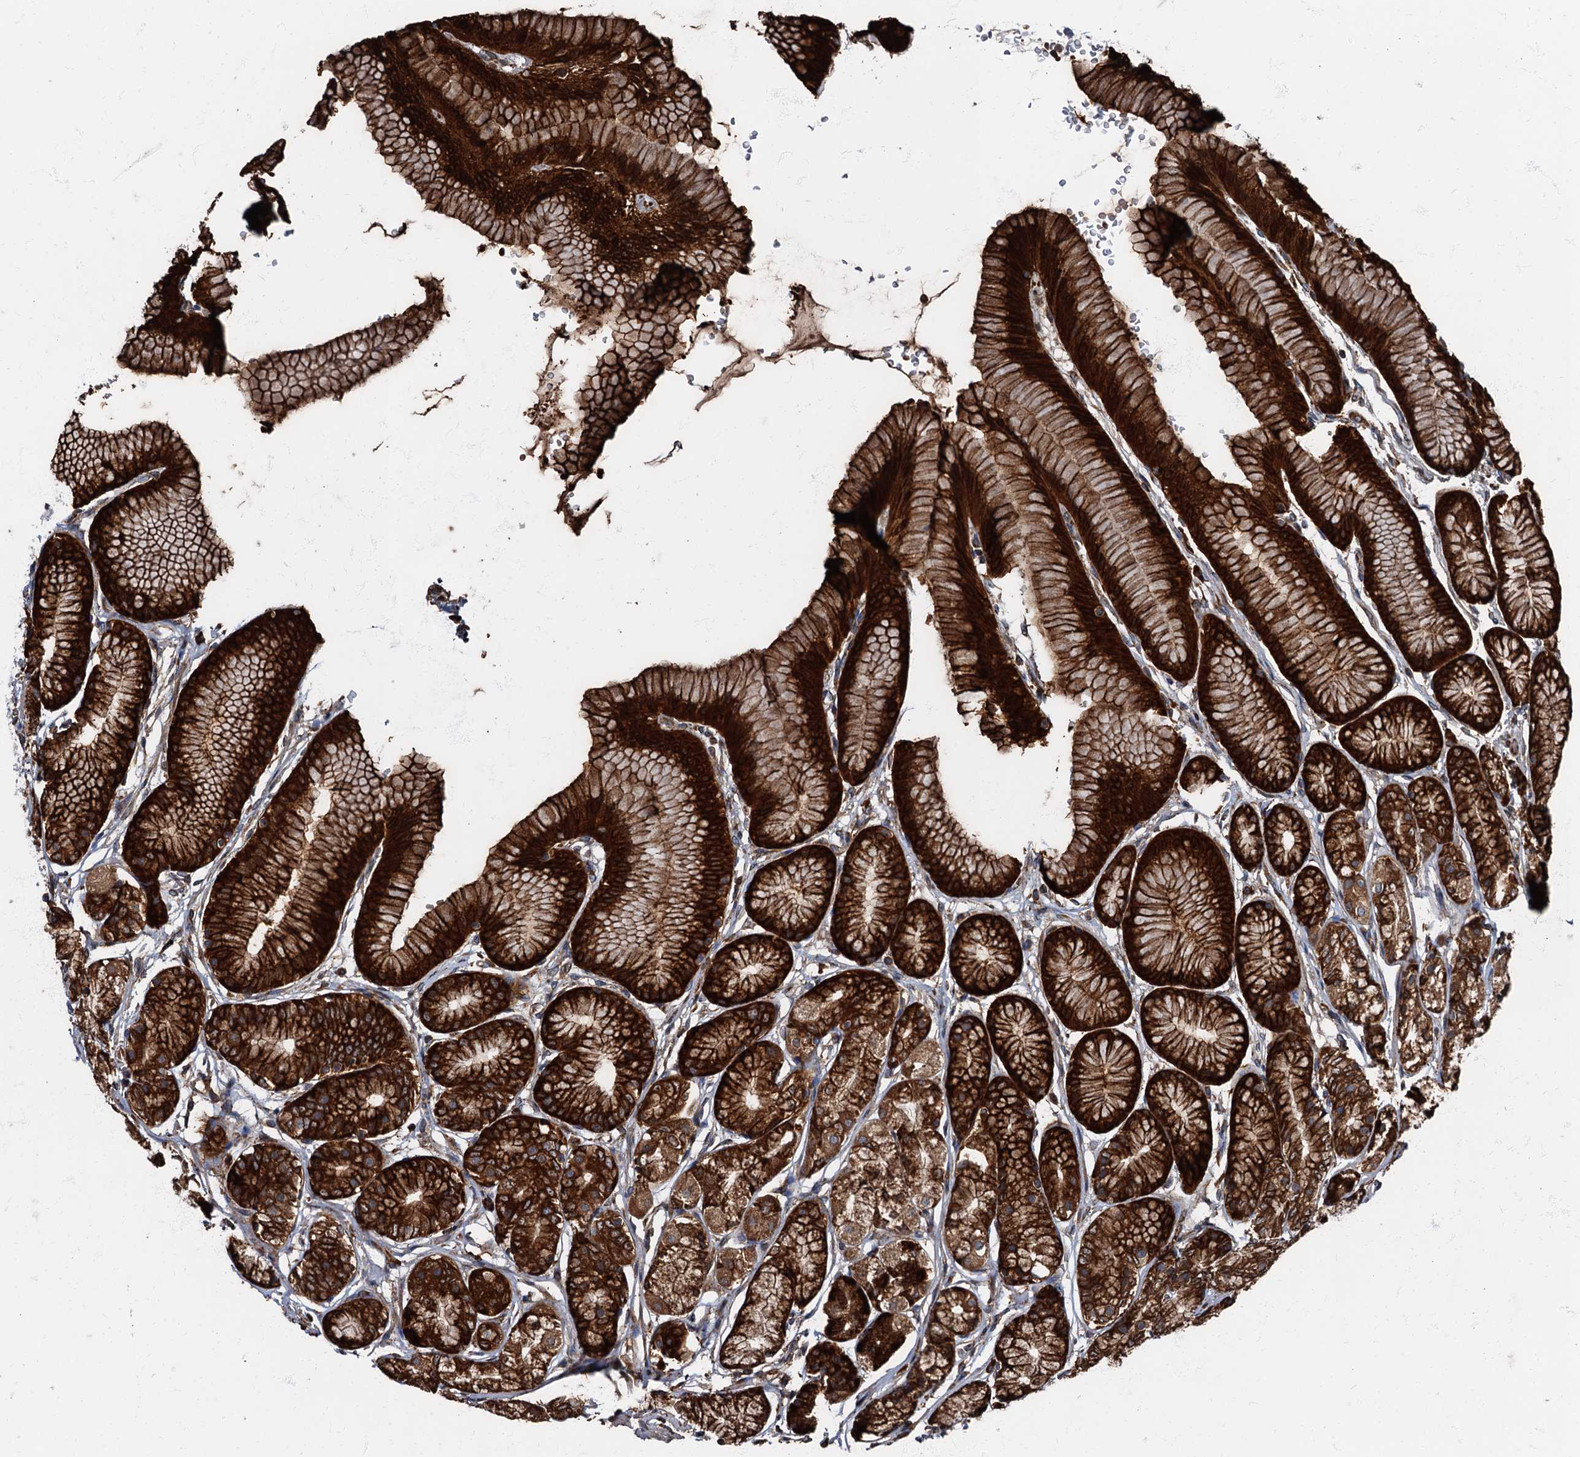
{"staining": {"intensity": "strong", "quantity": ">75%", "location": "cytoplasmic/membranous"}, "tissue": "stomach", "cell_type": "Glandular cells", "image_type": "normal", "snomed": [{"axis": "morphology", "description": "Normal tissue, NOS"}, {"axis": "morphology", "description": "Adenocarcinoma, NOS"}, {"axis": "morphology", "description": "Adenocarcinoma, High grade"}, {"axis": "topography", "description": "Stomach, upper"}, {"axis": "topography", "description": "Stomach"}], "caption": "Immunohistochemical staining of normal human stomach exhibits high levels of strong cytoplasmic/membranous expression in approximately >75% of glandular cells.", "gene": "ATP2C1", "patient": {"sex": "female", "age": 65}}